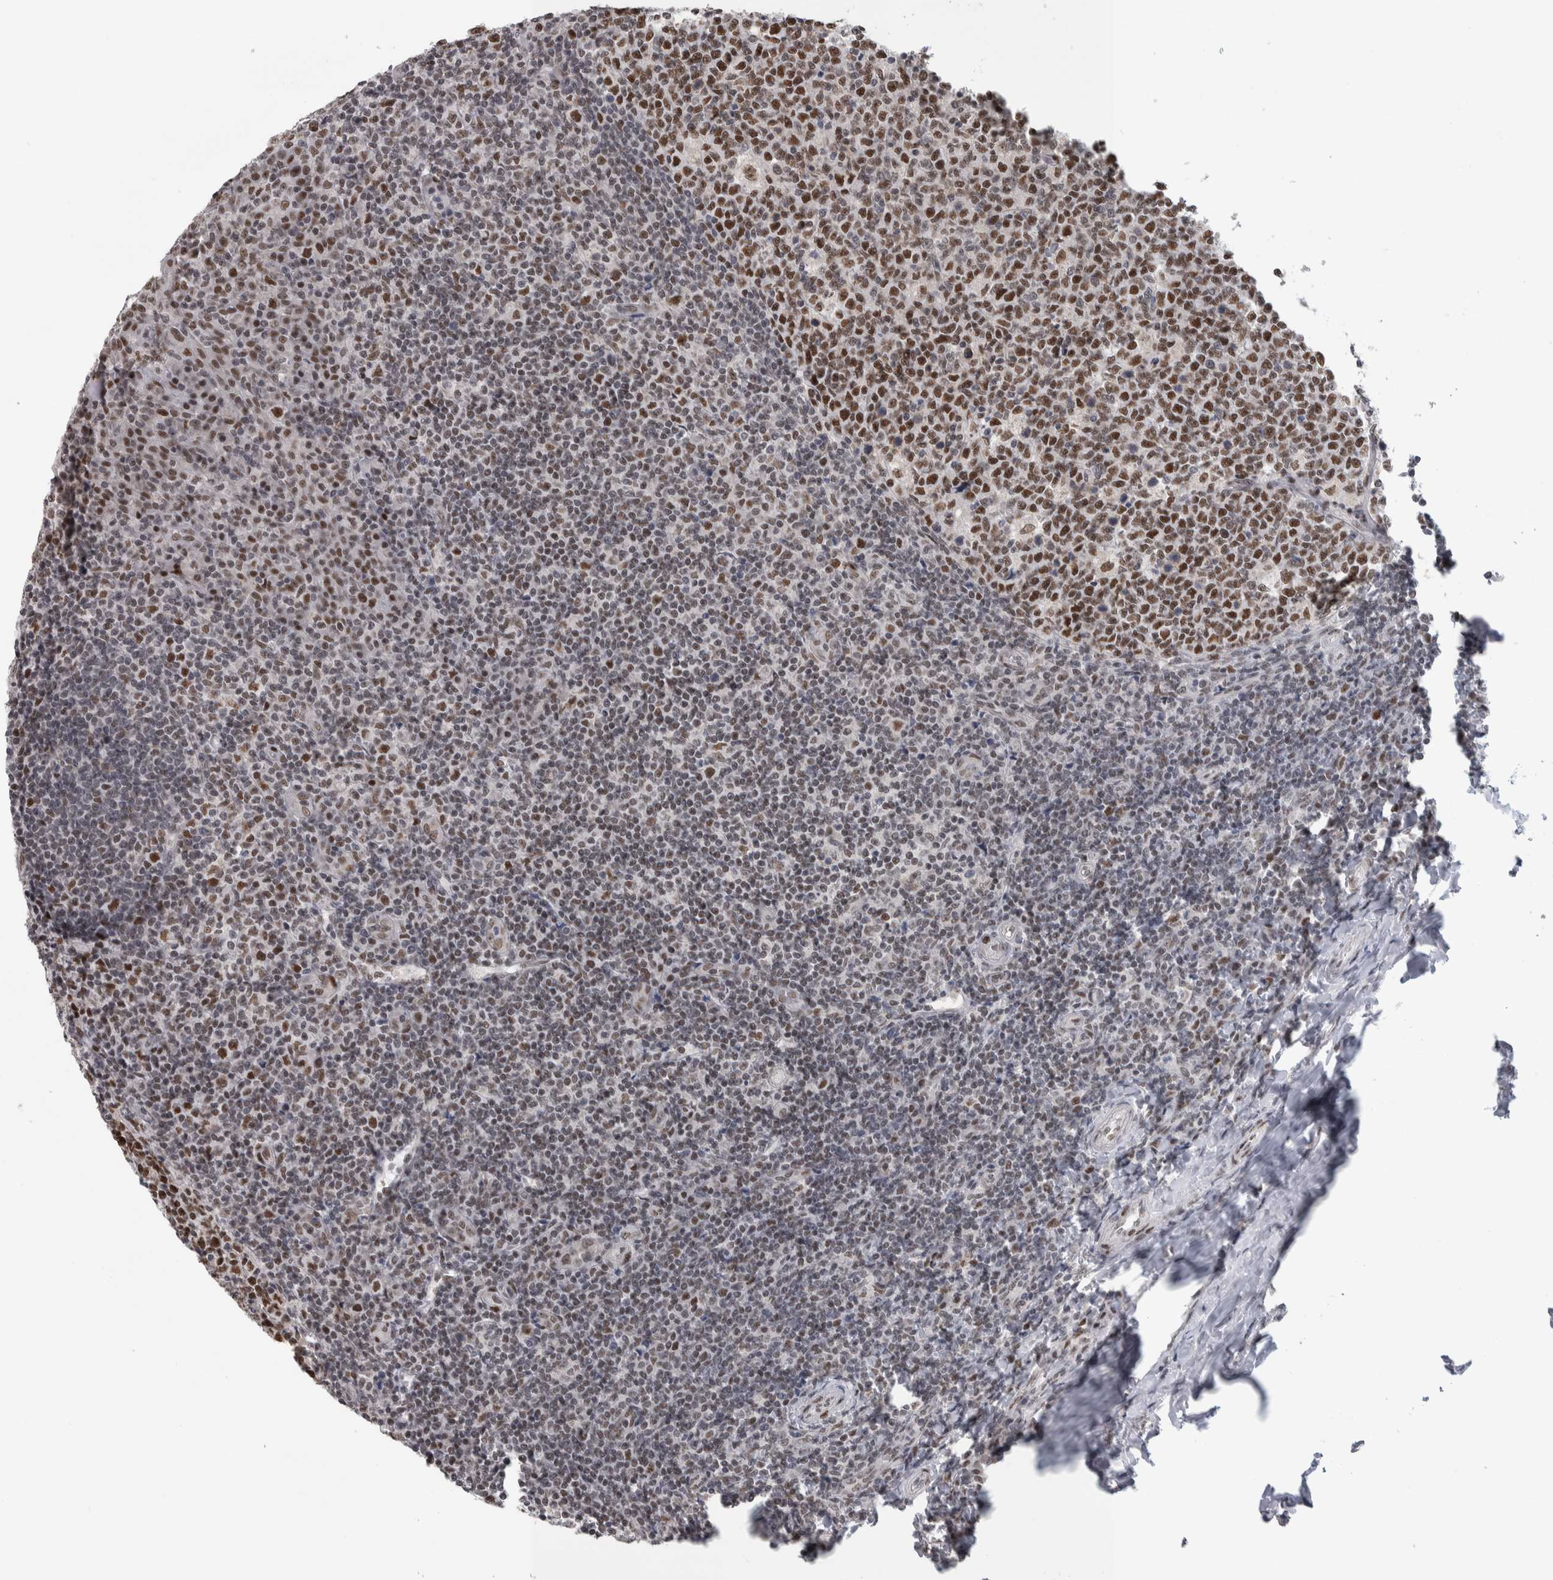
{"staining": {"intensity": "strong", "quantity": ">75%", "location": "nuclear"}, "tissue": "tonsil", "cell_type": "Germinal center cells", "image_type": "normal", "snomed": [{"axis": "morphology", "description": "Normal tissue, NOS"}, {"axis": "topography", "description": "Tonsil"}], "caption": "DAB (3,3'-diaminobenzidine) immunohistochemical staining of unremarkable tonsil reveals strong nuclear protein positivity in about >75% of germinal center cells.", "gene": "HEXIM2", "patient": {"sex": "female", "age": 19}}